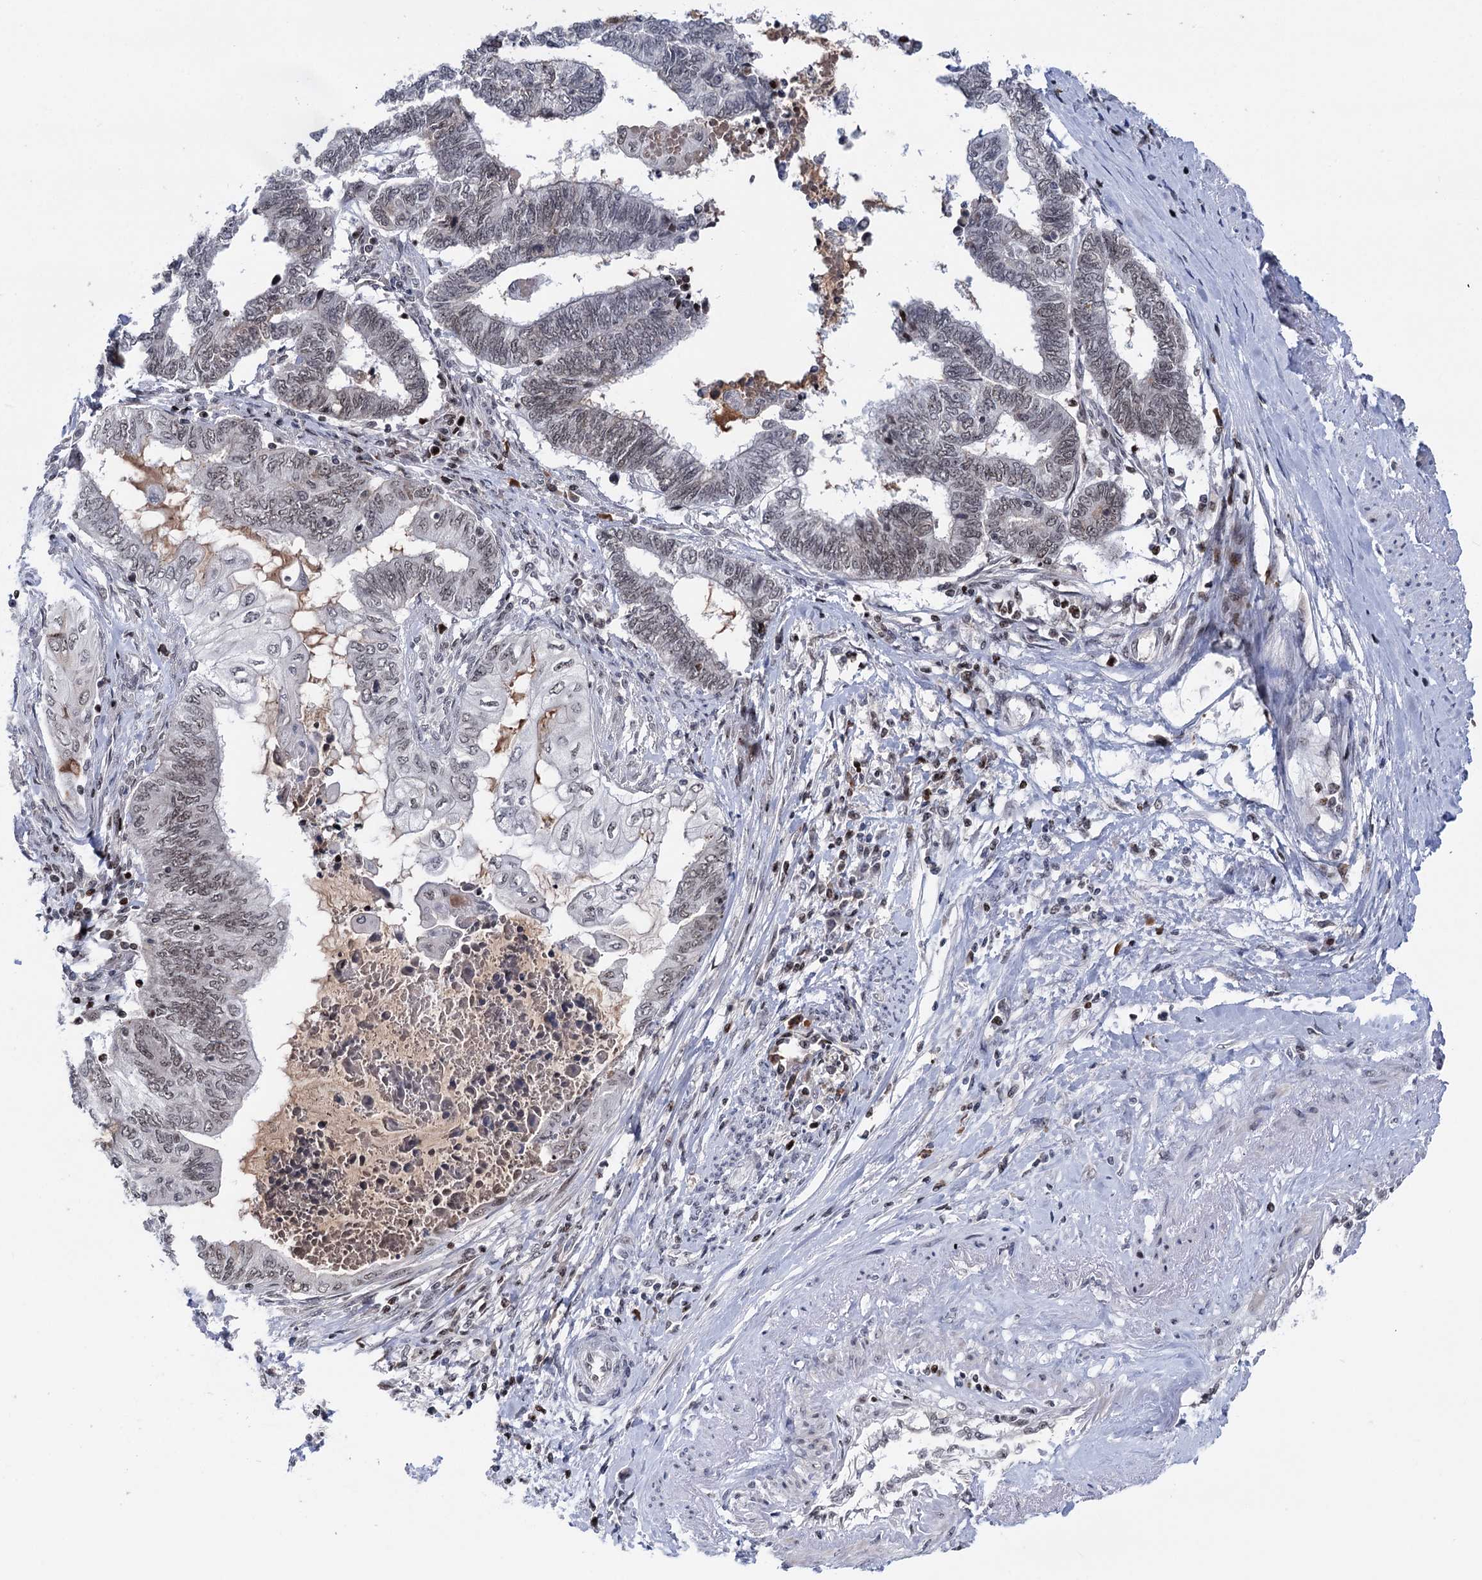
{"staining": {"intensity": "weak", "quantity": "<25%", "location": "nuclear"}, "tissue": "endometrial cancer", "cell_type": "Tumor cells", "image_type": "cancer", "snomed": [{"axis": "morphology", "description": "Adenocarcinoma, NOS"}, {"axis": "topography", "description": "Uterus"}, {"axis": "topography", "description": "Endometrium"}], "caption": "The micrograph reveals no significant staining in tumor cells of endometrial cancer (adenocarcinoma). (IHC, brightfield microscopy, high magnification).", "gene": "ZCCHC10", "patient": {"sex": "female", "age": 70}}